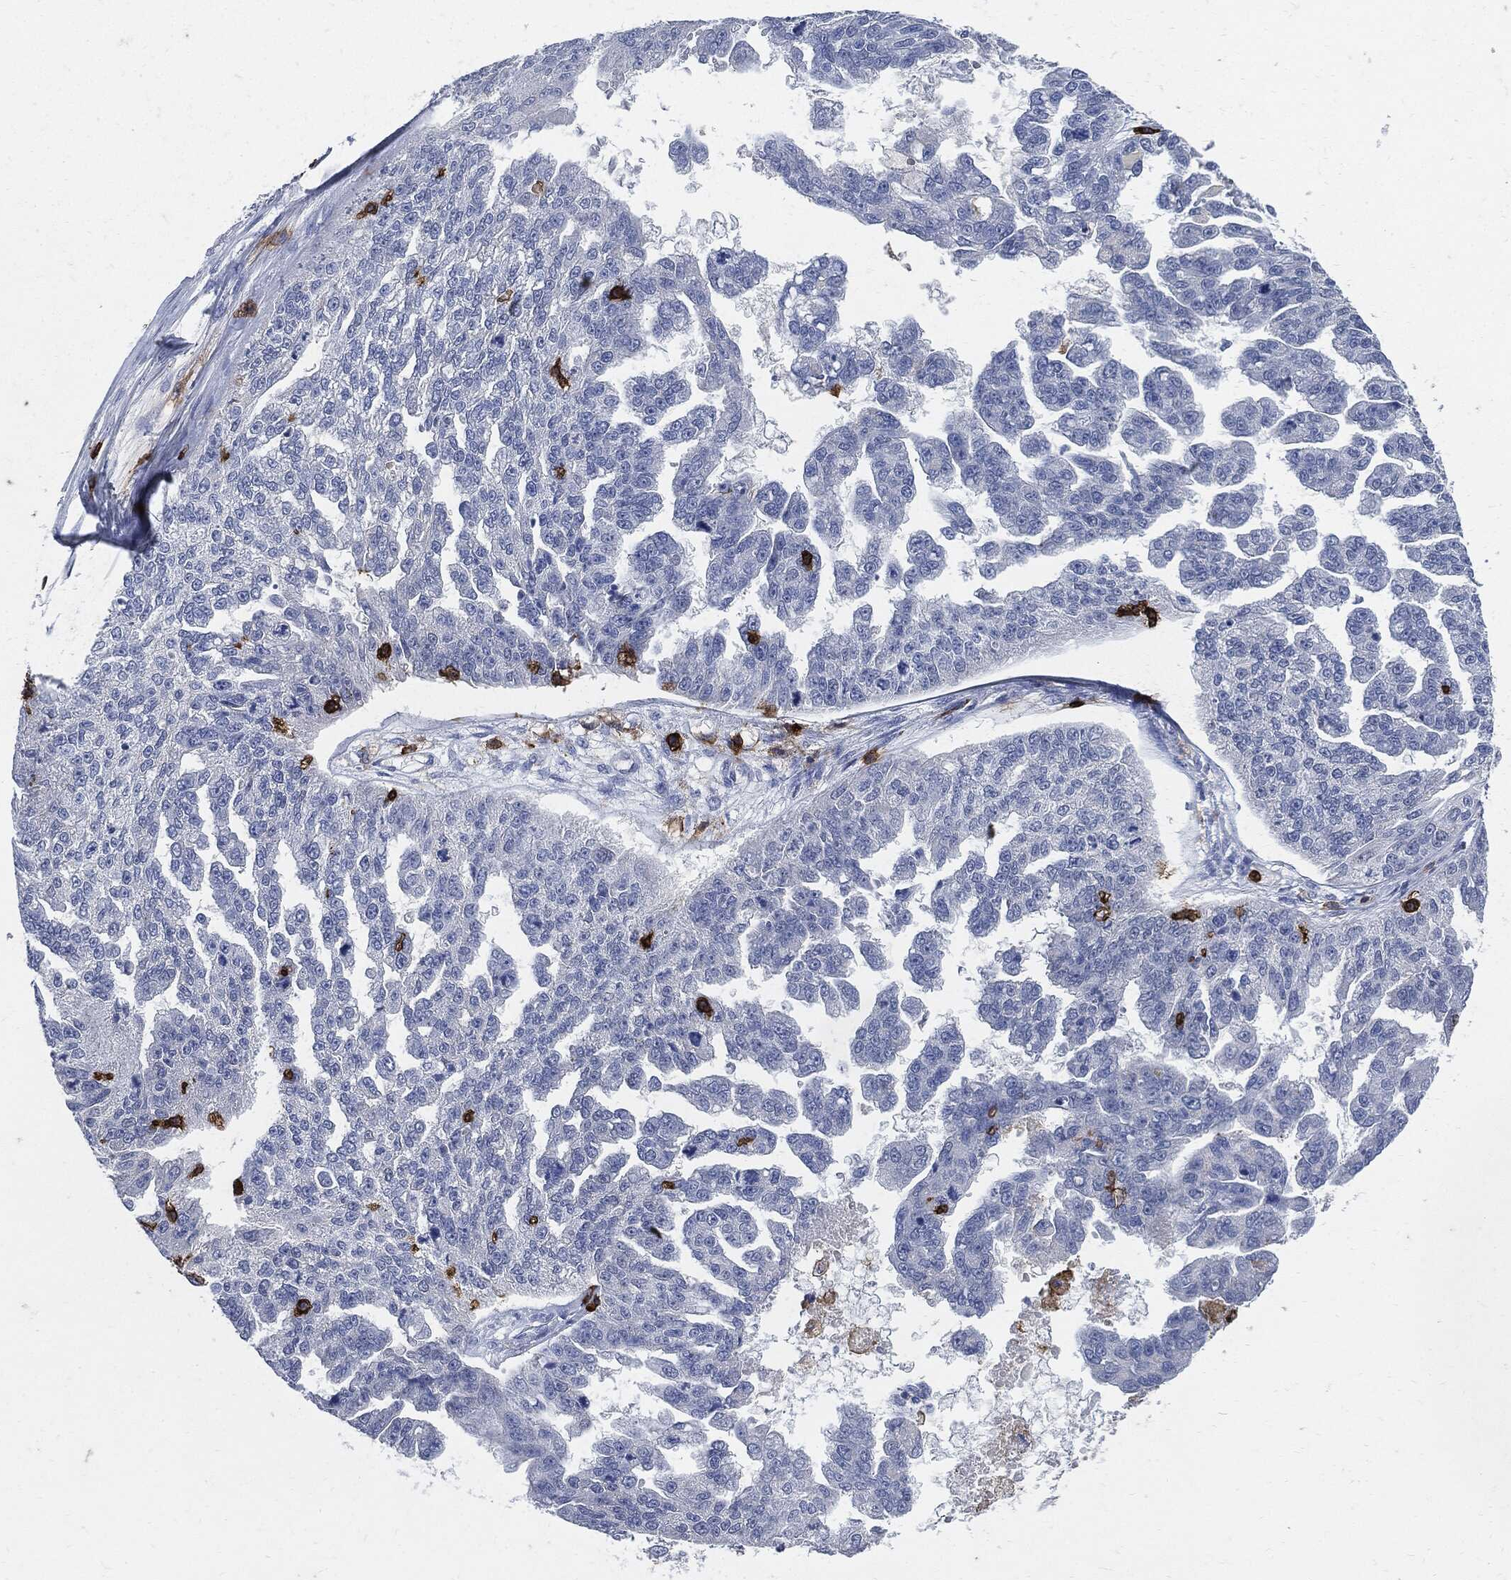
{"staining": {"intensity": "negative", "quantity": "none", "location": "none"}, "tissue": "ovarian cancer", "cell_type": "Tumor cells", "image_type": "cancer", "snomed": [{"axis": "morphology", "description": "Cystadenocarcinoma, serous, NOS"}, {"axis": "topography", "description": "Ovary"}], "caption": "Tumor cells show no significant expression in ovarian serous cystadenocarcinoma.", "gene": "PTPRC", "patient": {"sex": "female", "age": 58}}